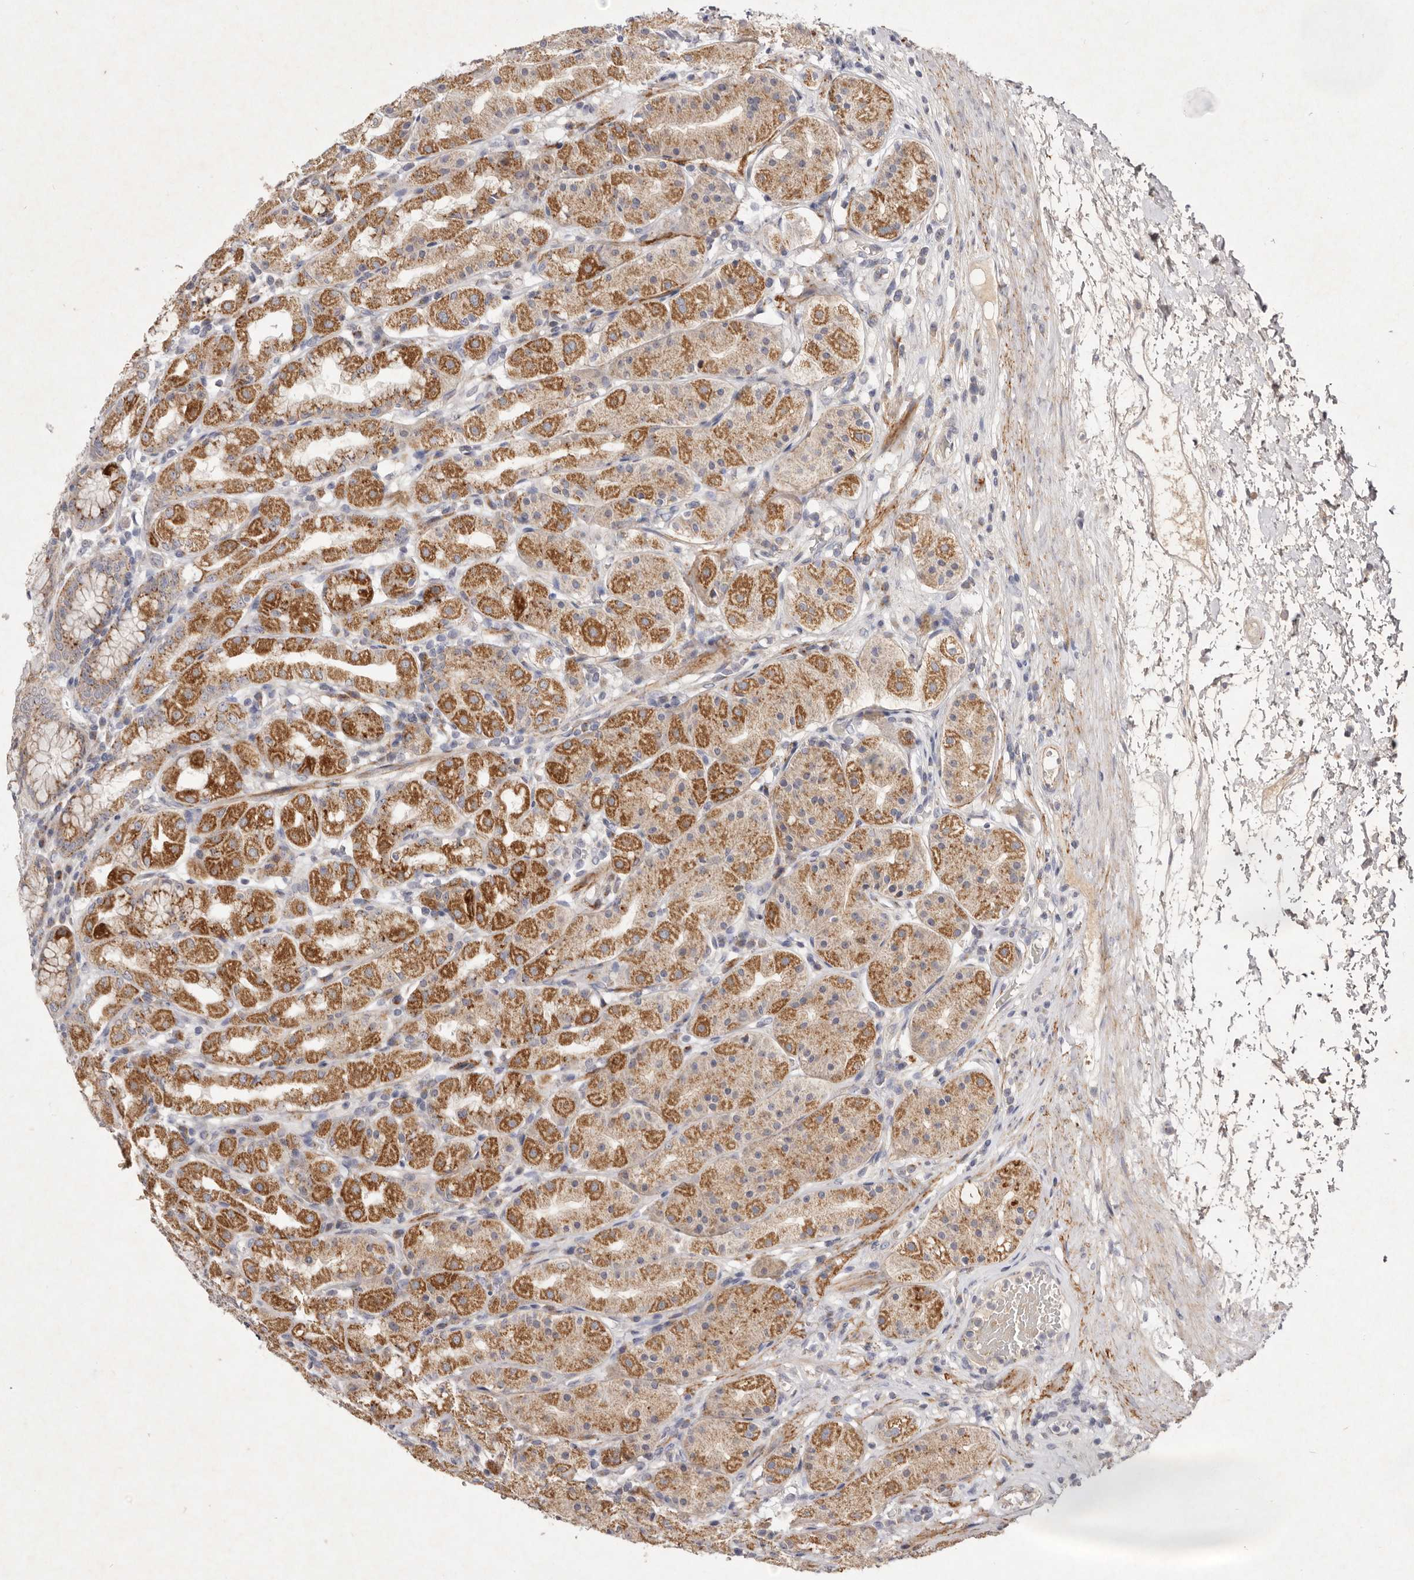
{"staining": {"intensity": "moderate", "quantity": ">75%", "location": "cytoplasmic/membranous"}, "tissue": "stomach", "cell_type": "Glandular cells", "image_type": "normal", "snomed": [{"axis": "morphology", "description": "Normal tissue, NOS"}, {"axis": "topography", "description": "Stomach"}, {"axis": "topography", "description": "Stomach, lower"}], "caption": "The photomicrograph shows immunohistochemical staining of normal stomach. There is moderate cytoplasmic/membranous positivity is present in about >75% of glandular cells.", "gene": "USP24", "patient": {"sex": "female", "age": 56}}